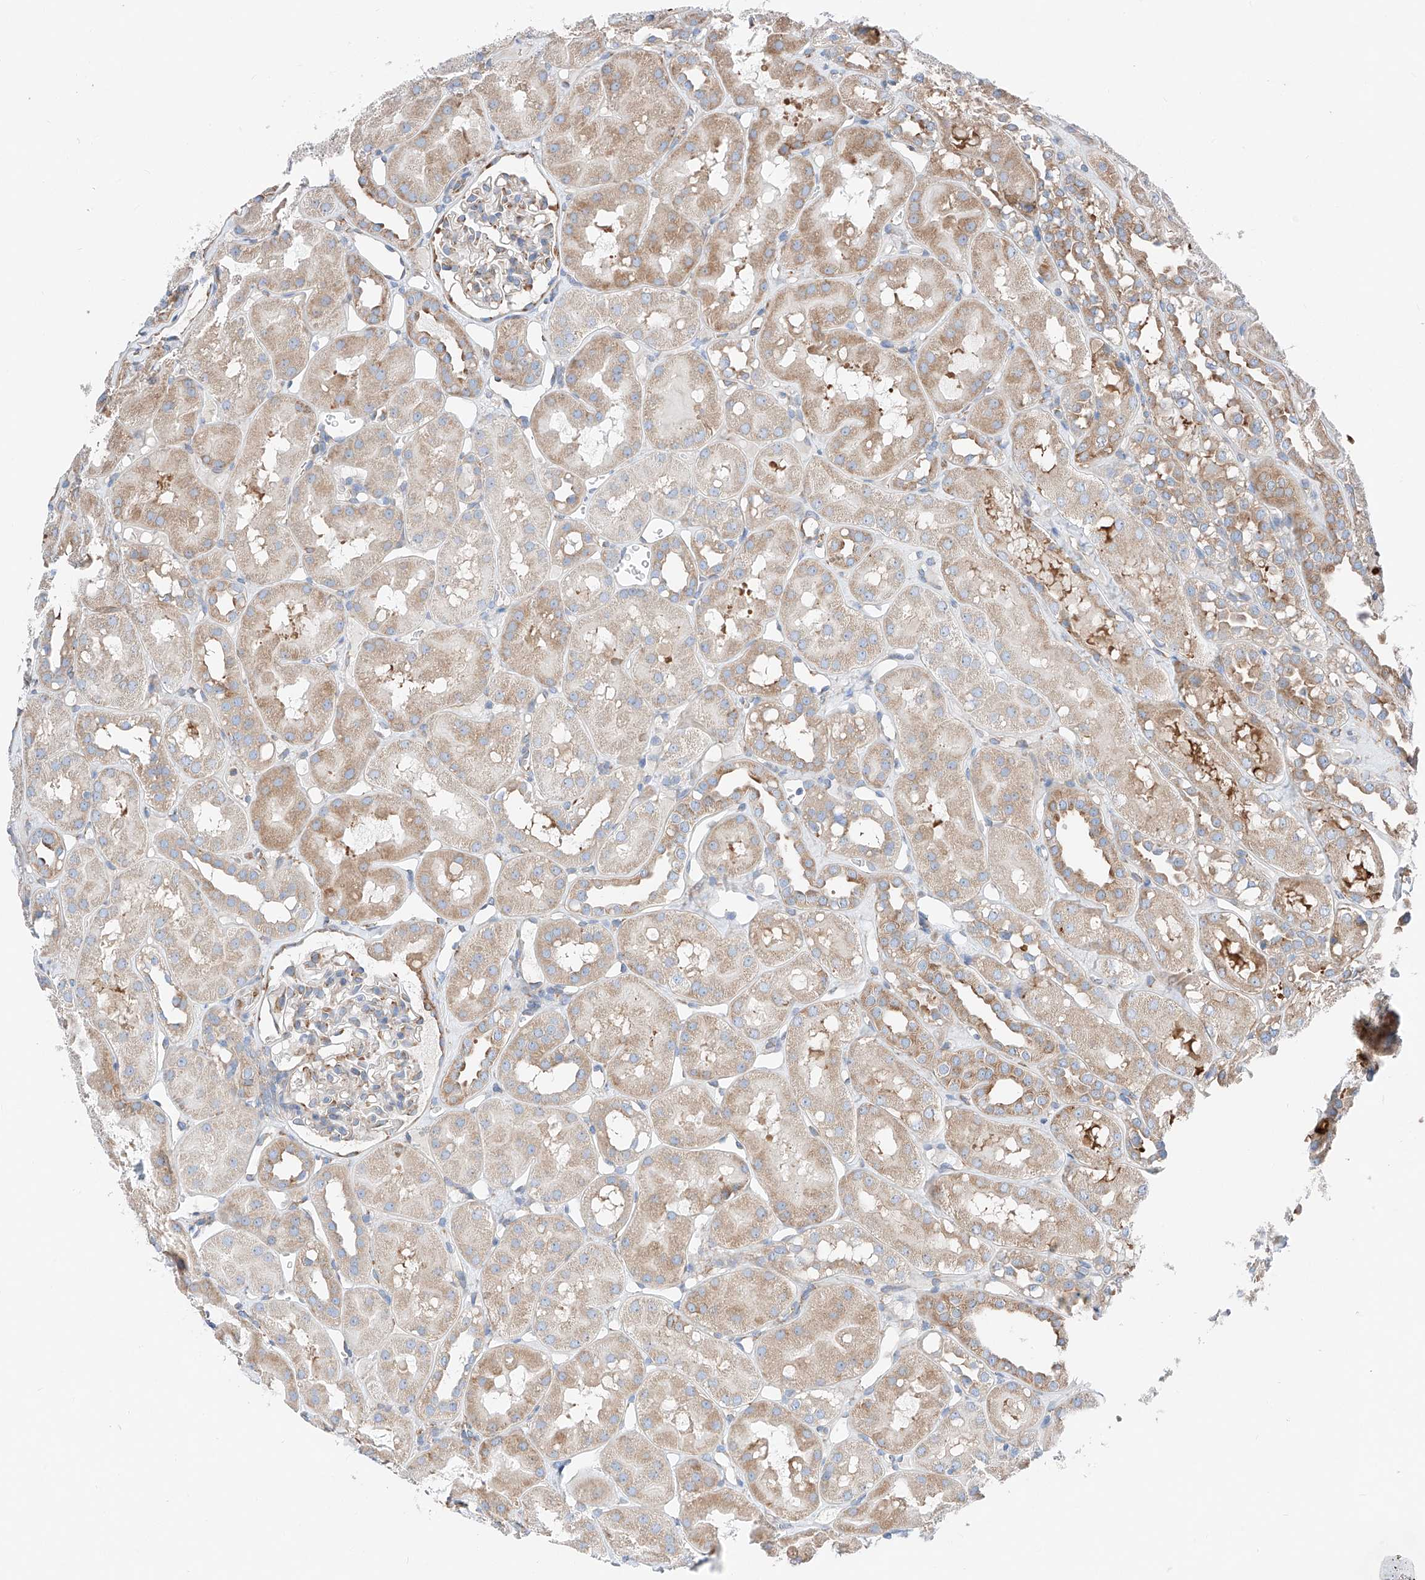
{"staining": {"intensity": "negative", "quantity": "none", "location": "none"}, "tissue": "kidney", "cell_type": "Cells in glomeruli", "image_type": "normal", "snomed": [{"axis": "morphology", "description": "Normal tissue, NOS"}, {"axis": "topography", "description": "Kidney"}], "caption": "Histopathology image shows no protein positivity in cells in glomeruli of unremarkable kidney.", "gene": "CRELD1", "patient": {"sex": "male", "age": 16}}